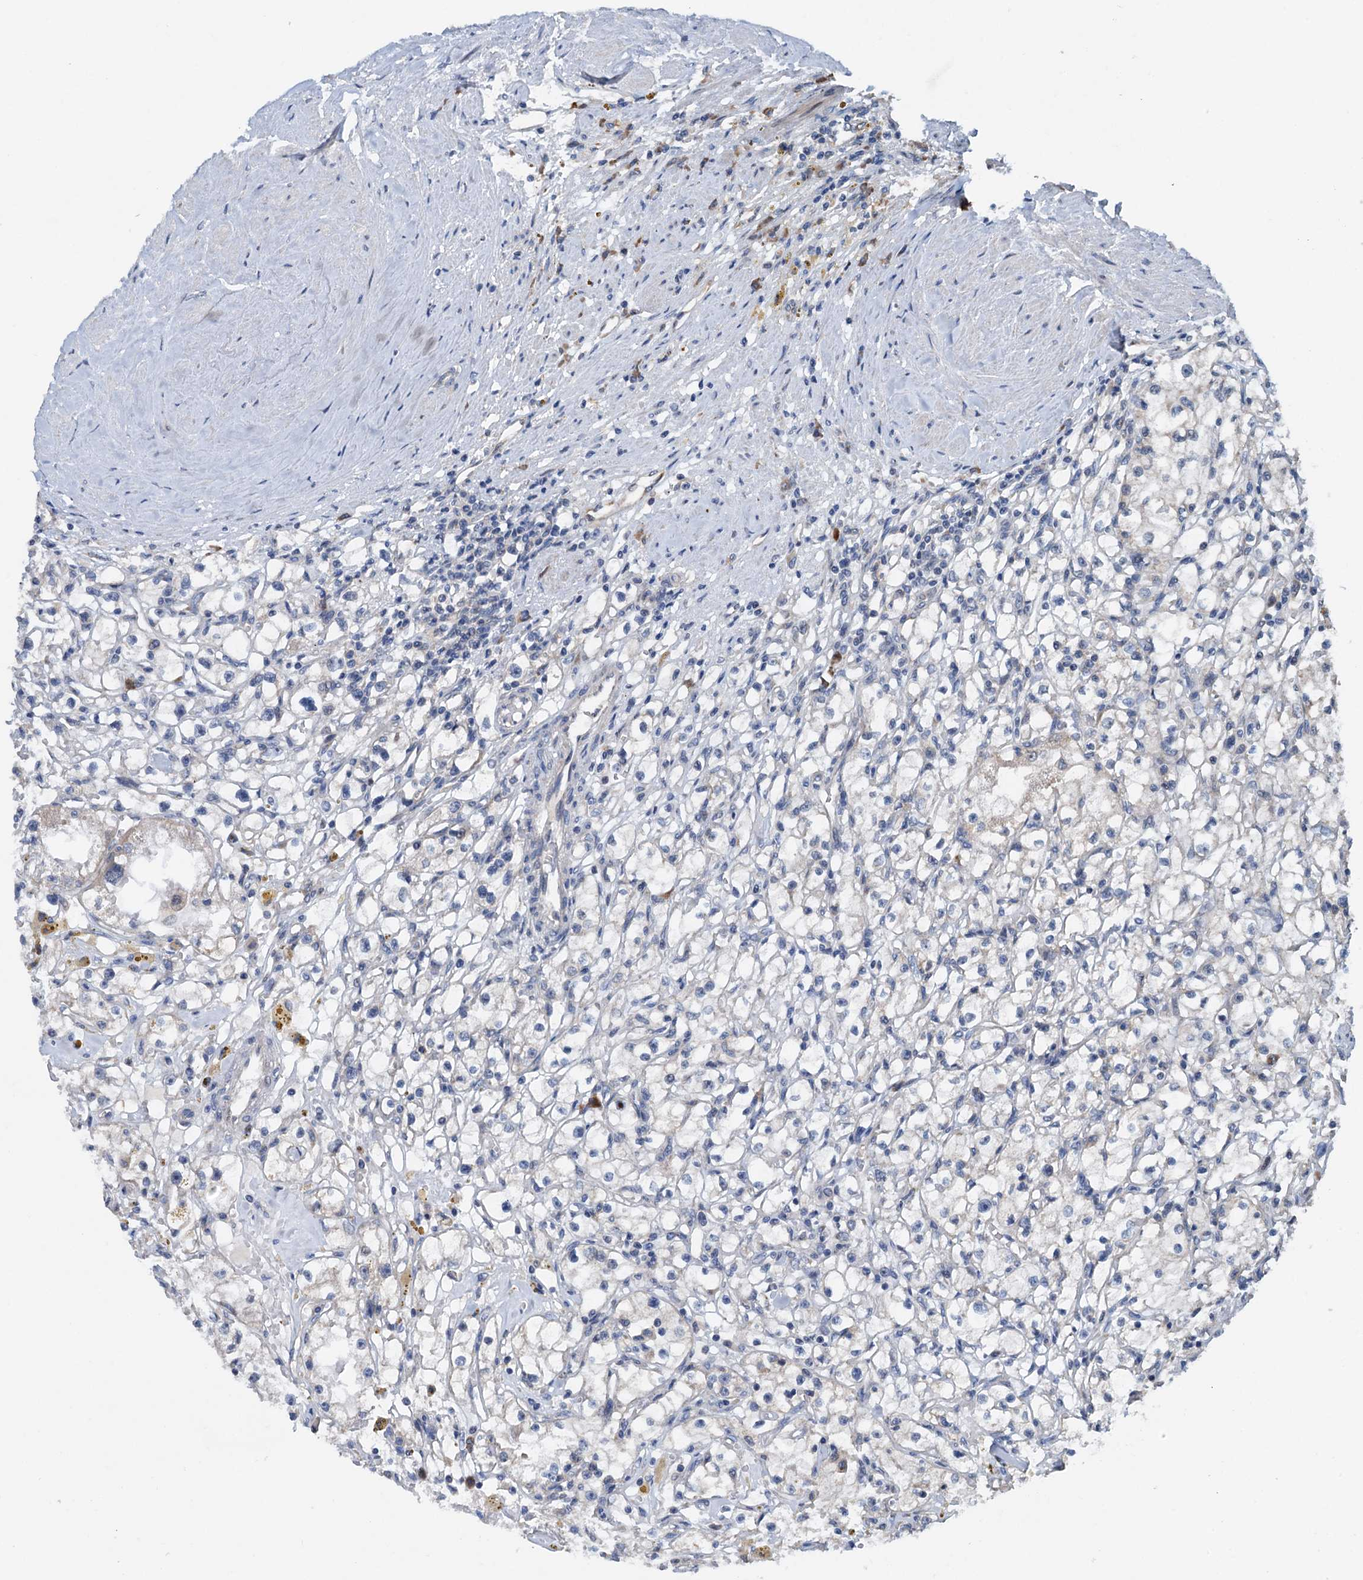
{"staining": {"intensity": "negative", "quantity": "none", "location": "none"}, "tissue": "renal cancer", "cell_type": "Tumor cells", "image_type": "cancer", "snomed": [{"axis": "morphology", "description": "Adenocarcinoma, NOS"}, {"axis": "topography", "description": "Kidney"}], "caption": "Immunohistochemistry (IHC) histopathology image of neoplastic tissue: adenocarcinoma (renal) stained with DAB (3,3'-diaminobenzidine) reveals no significant protein positivity in tumor cells. Brightfield microscopy of IHC stained with DAB (brown) and hematoxylin (blue), captured at high magnification.", "gene": "ELAC1", "patient": {"sex": "male", "age": 56}}